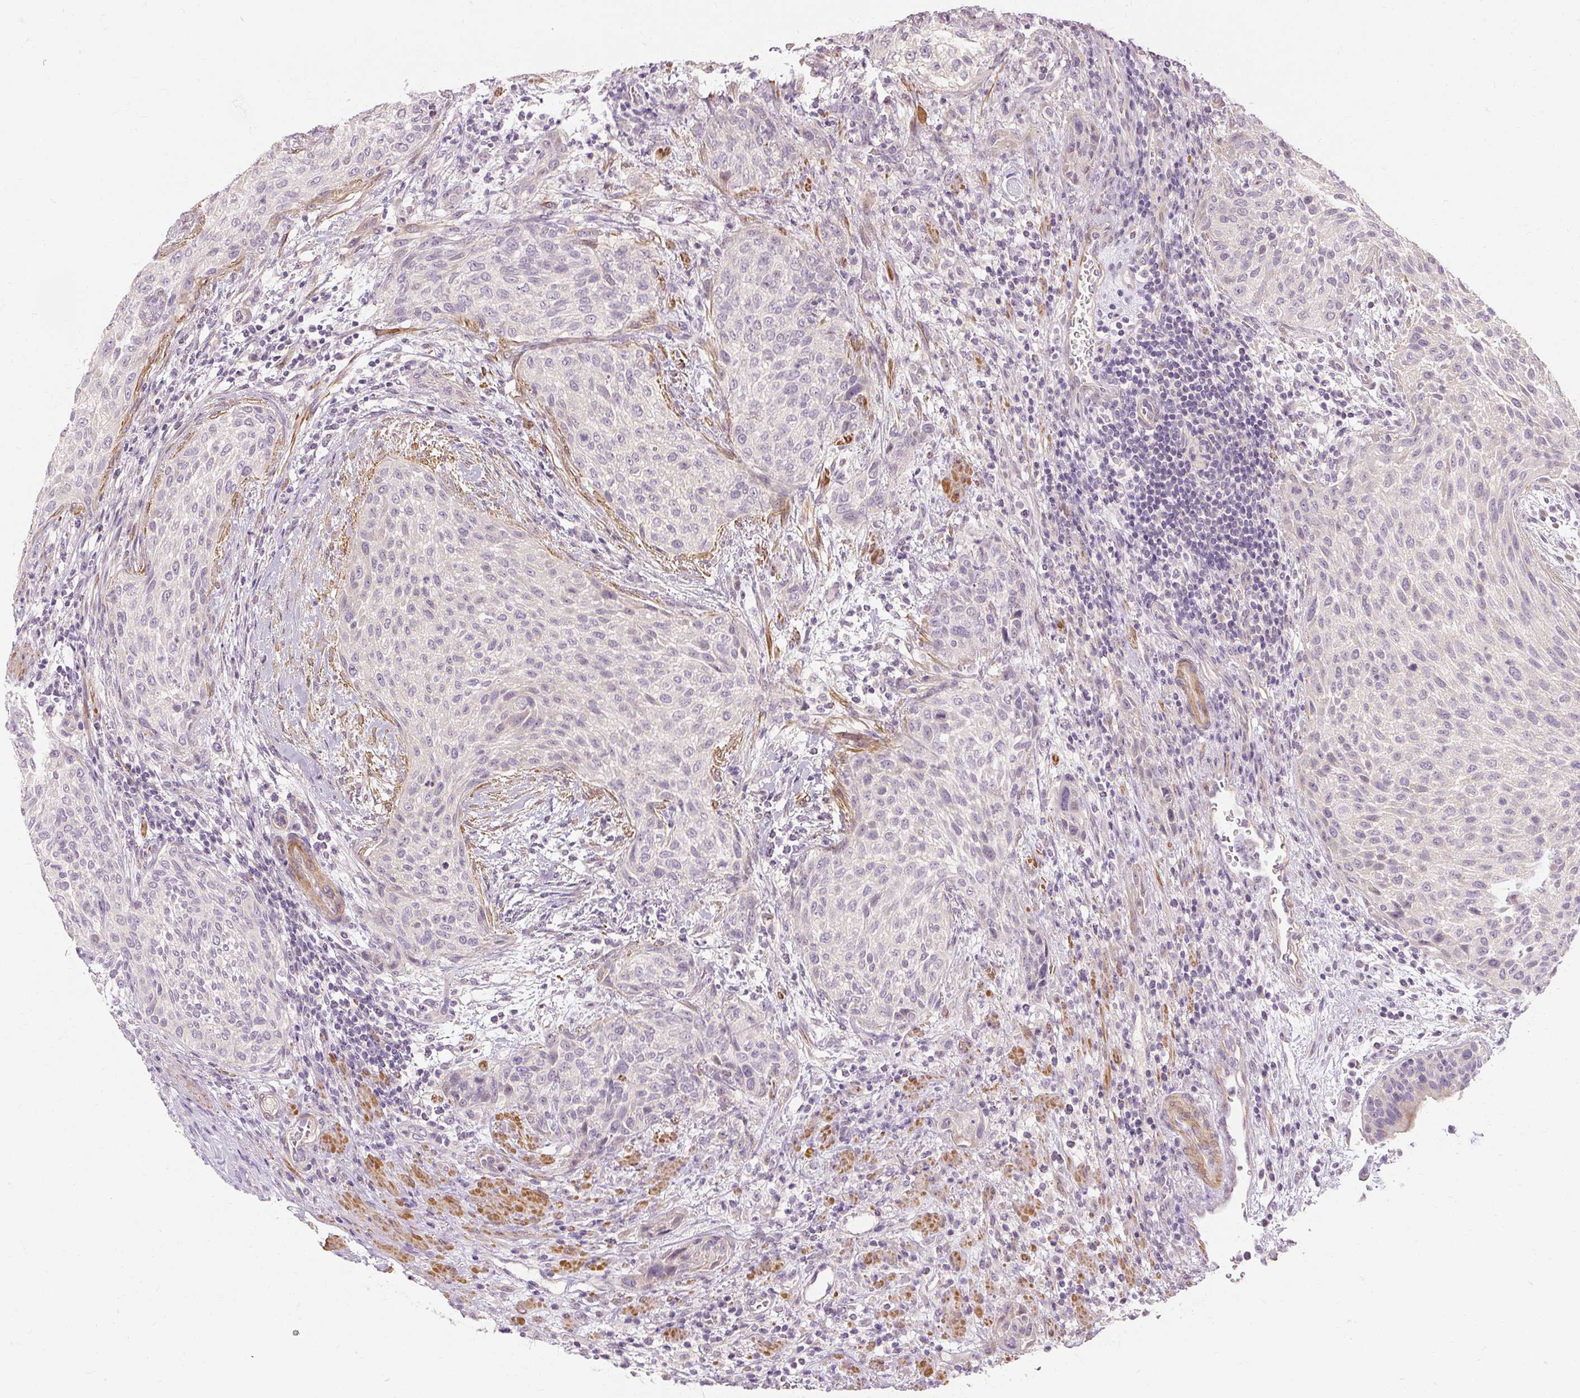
{"staining": {"intensity": "negative", "quantity": "none", "location": "none"}, "tissue": "urothelial cancer", "cell_type": "Tumor cells", "image_type": "cancer", "snomed": [{"axis": "morphology", "description": "Urothelial carcinoma, High grade"}, {"axis": "topography", "description": "Urinary bladder"}], "caption": "High magnification brightfield microscopy of high-grade urothelial carcinoma stained with DAB (brown) and counterstained with hematoxylin (blue): tumor cells show no significant staining. Brightfield microscopy of IHC stained with DAB (3,3'-diaminobenzidine) (brown) and hematoxylin (blue), captured at high magnification.", "gene": "CAPN3", "patient": {"sex": "male", "age": 35}}